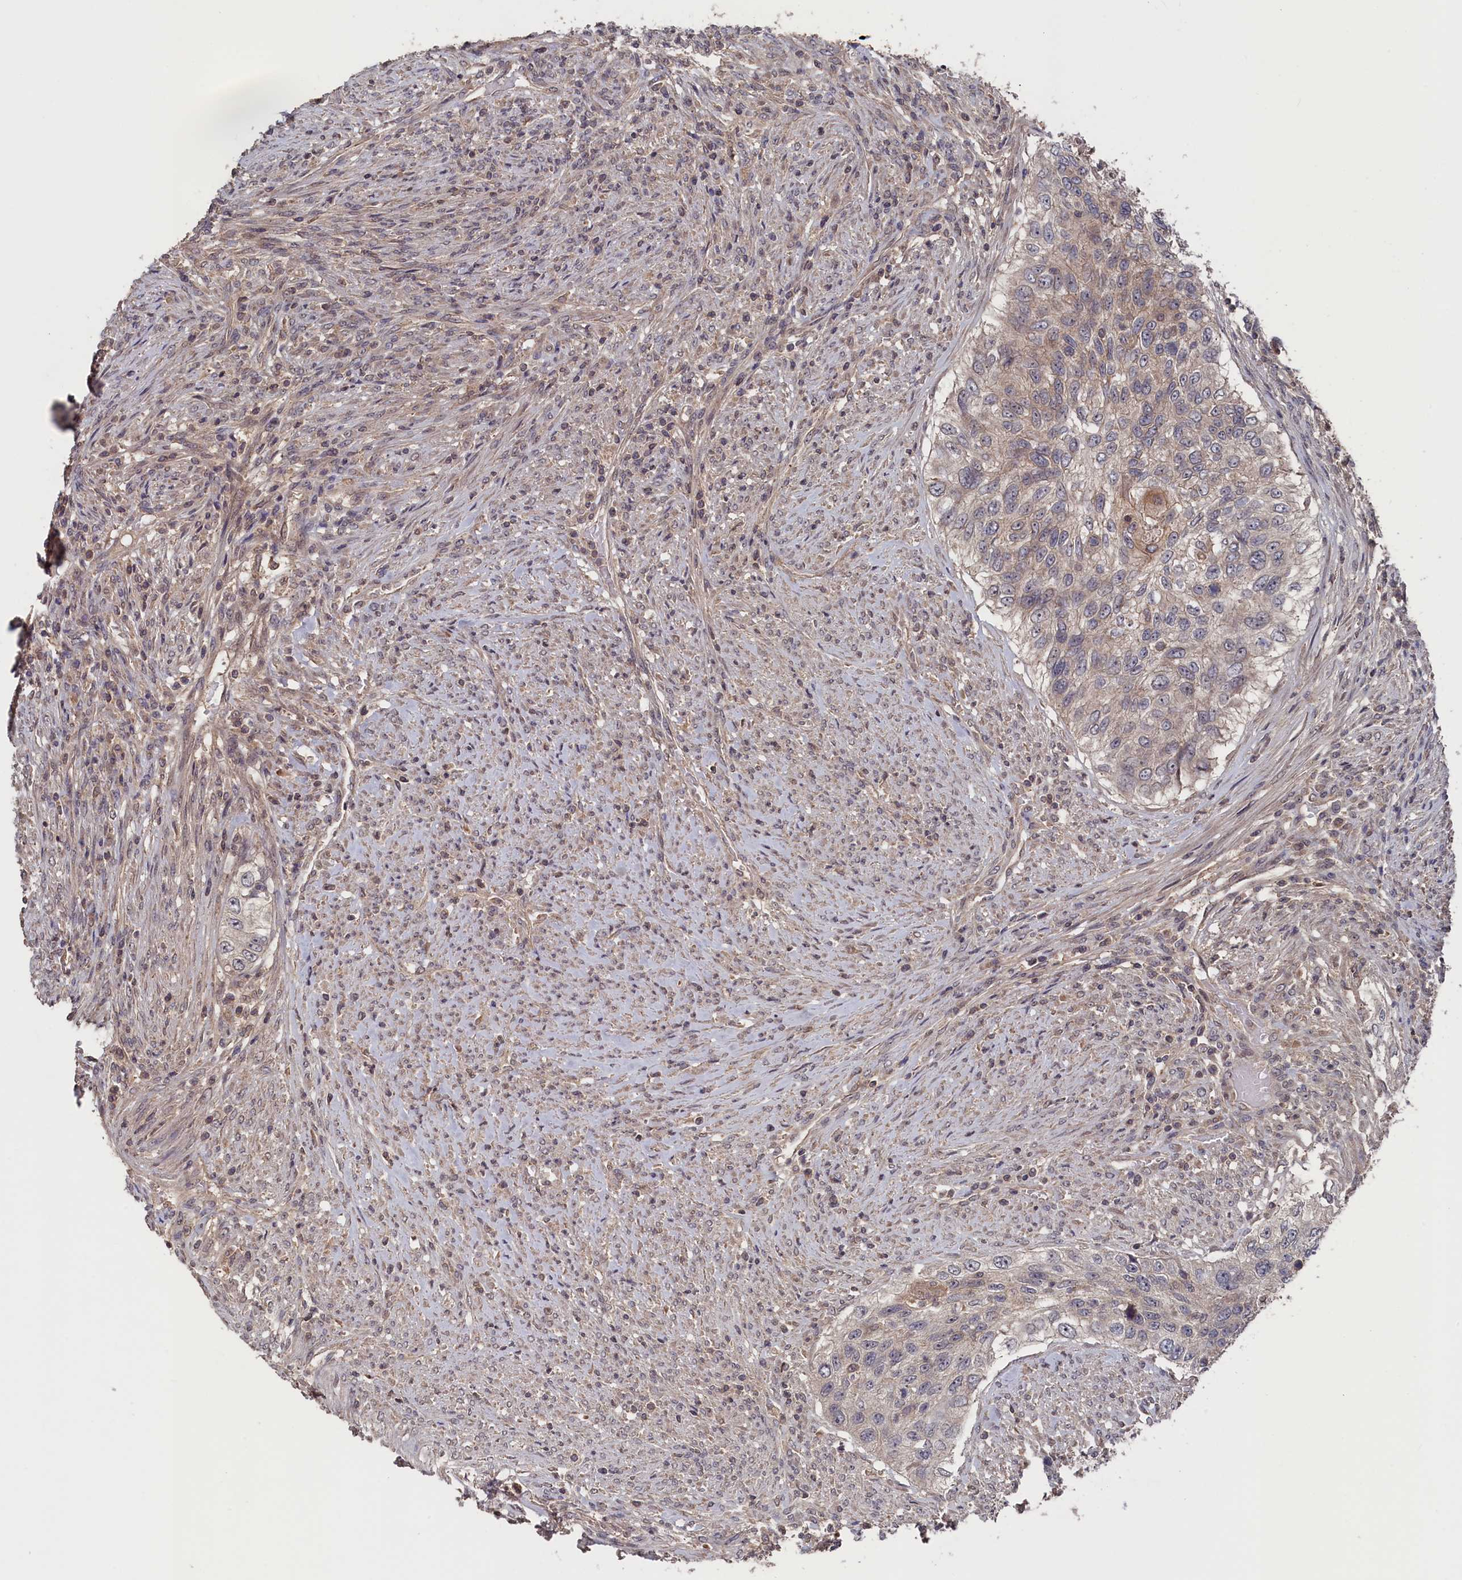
{"staining": {"intensity": "moderate", "quantity": "<25%", "location": "cytoplasmic/membranous"}, "tissue": "urothelial cancer", "cell_type": "Tumor cells", "image_type": "cancer", "snomed": [{"axis": "morphology", "description": "Urothelial carcinoma, High grade"}, {"axis": "topography", "description": "Urinary bladder"}], "caption": "Moderate cytoplasmic/membranous staining is appreciated in approximately <25% of tumor cells in urothelial cancer.", "gene": "TMC5", "patient": {"sex": "female", "age": 60}}